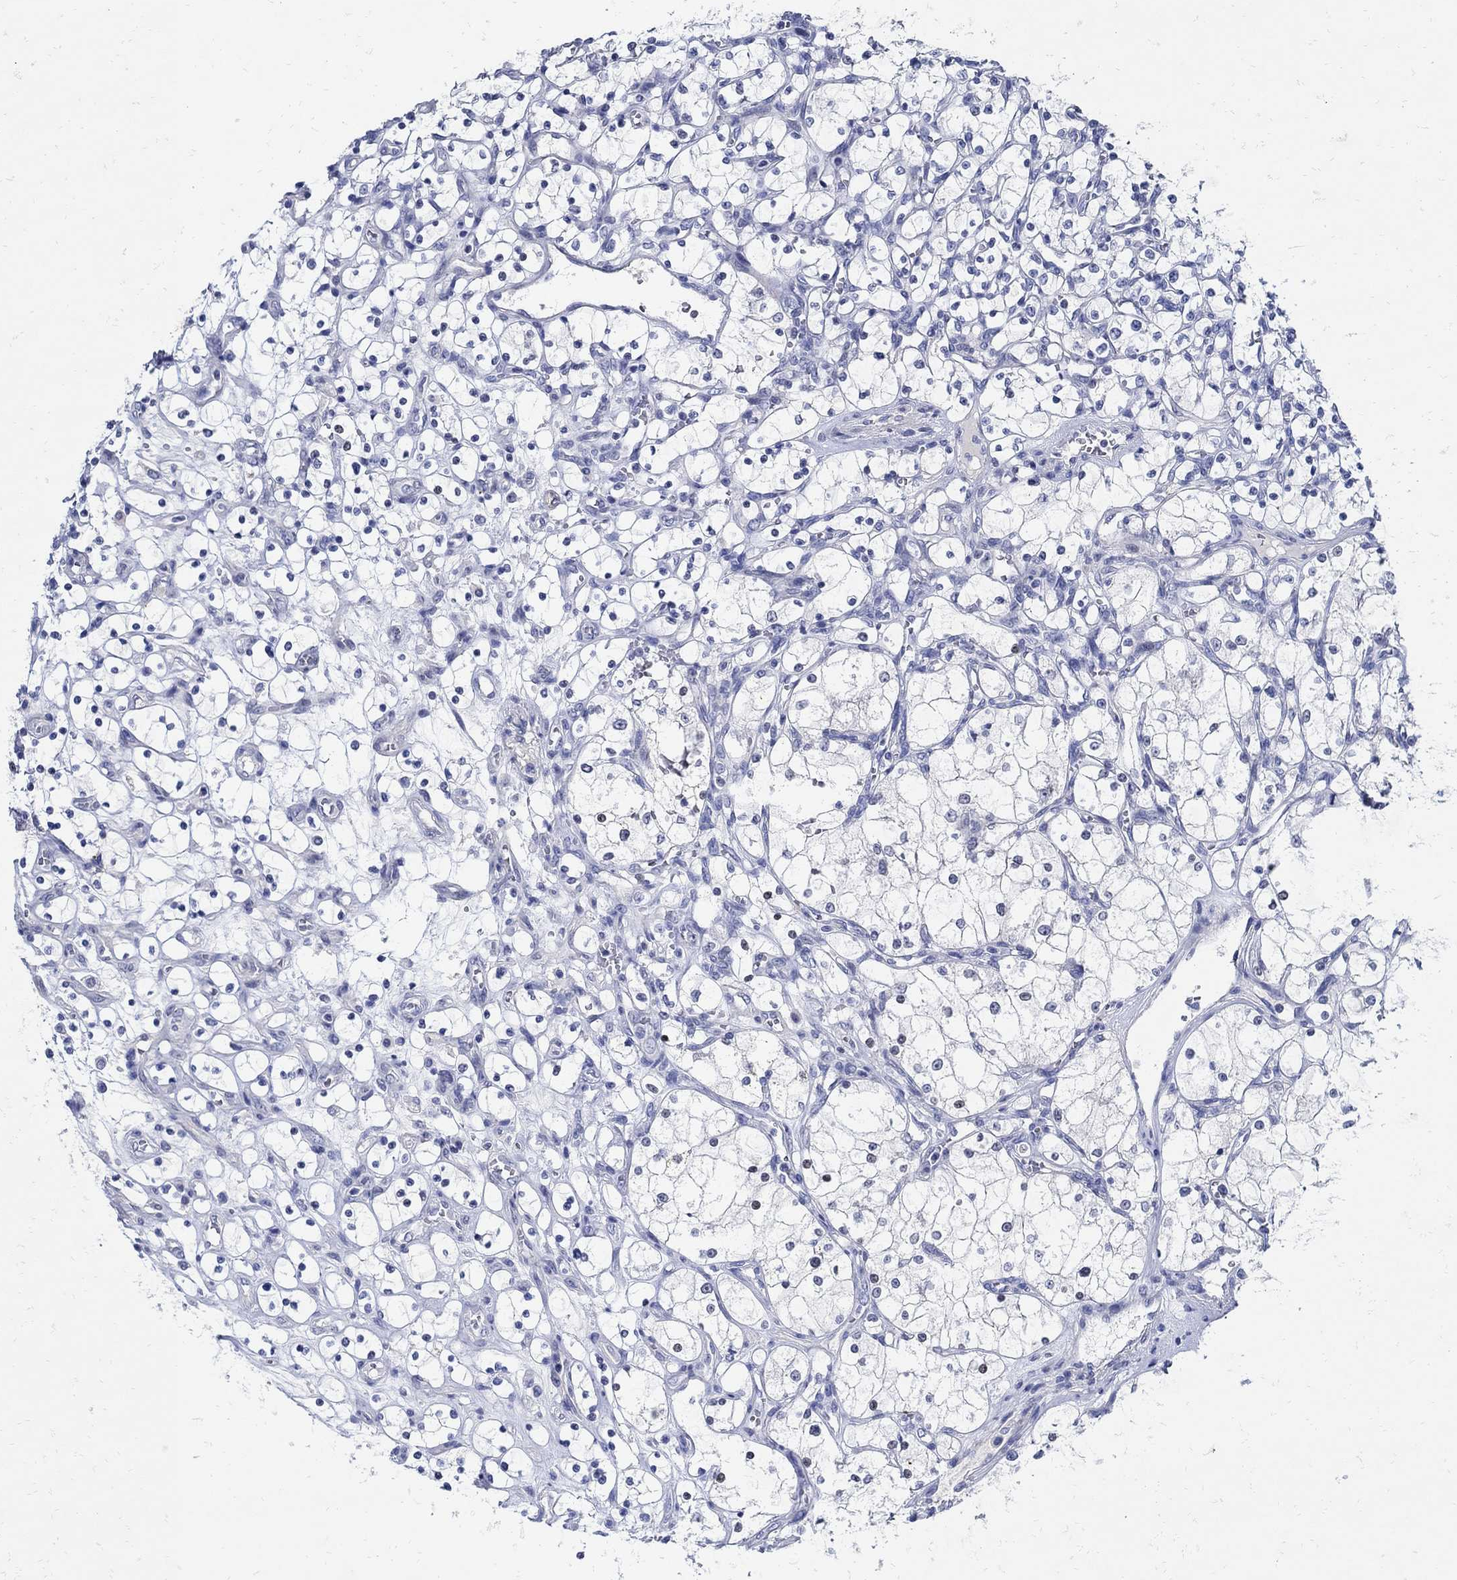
{"staining": {"intensity": "negative", "quantity": "none", "location": "none"}, "tissue": "renal cancer", "cell_type": "Tumor cells", "image_type": "cancer", "snomed": [{"axis": "morphology", "description": "Adenocarcinoma, NOS"}, {"axis": "topography", "description": "Kidney"}], "caption": "Immunohistochemistry image of neoplastic tissue: human adenocarcinoma (renal) stained with DAB shows no significant protein positivity in tumor cells.", "gene": "NOS1", "patient": {"sex": "female", "age": 69}}